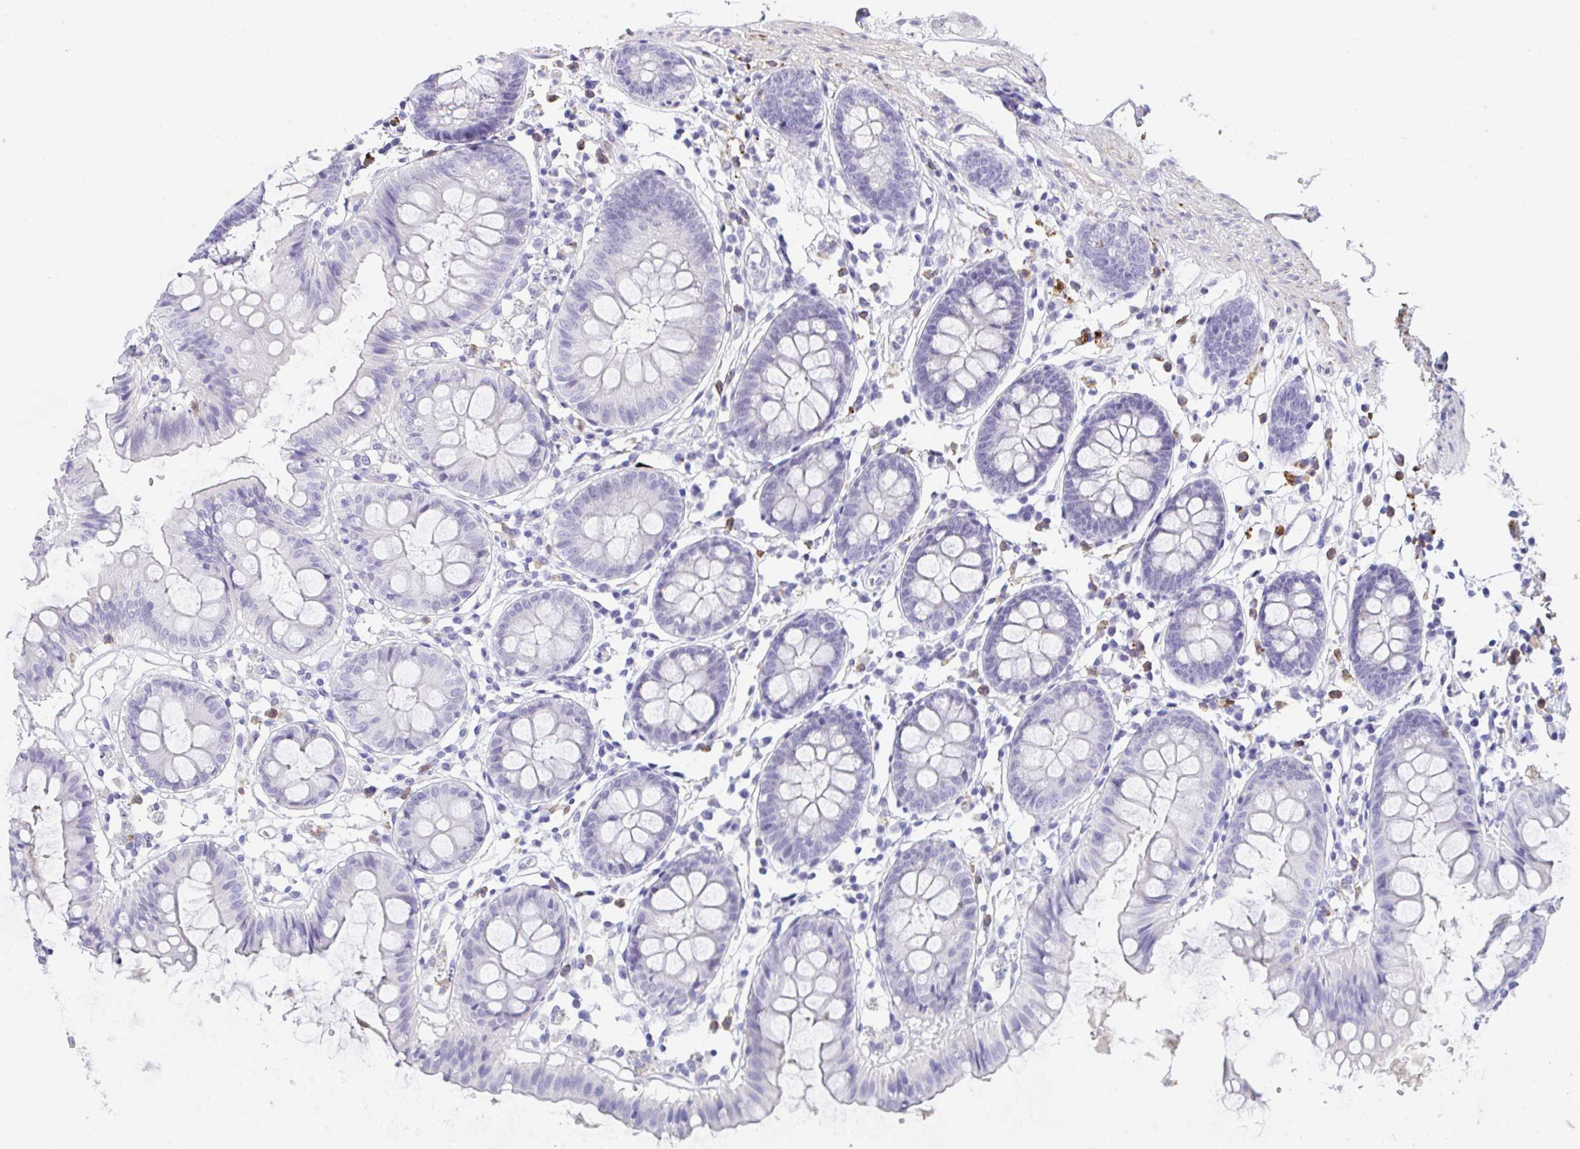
{"staining": {"intensity": "negative", "quantity": "none", "location": "none"}, "tissue": "colon", "cell_type": "Endothelial cells", "image_type": "normal", "snomed": [{"axis": "morphology", "description": "Normal tissue, NOS"}, {"axis": "topography", "description": "Colon"}], "caption": "Endothelial cells are negative for brown protein staining in normal colon. (Immunohistochemistry, brightfield microscopy, high magnification).", "gene": "KMT2E", "patient": {"sex": "female", "age": 84}}